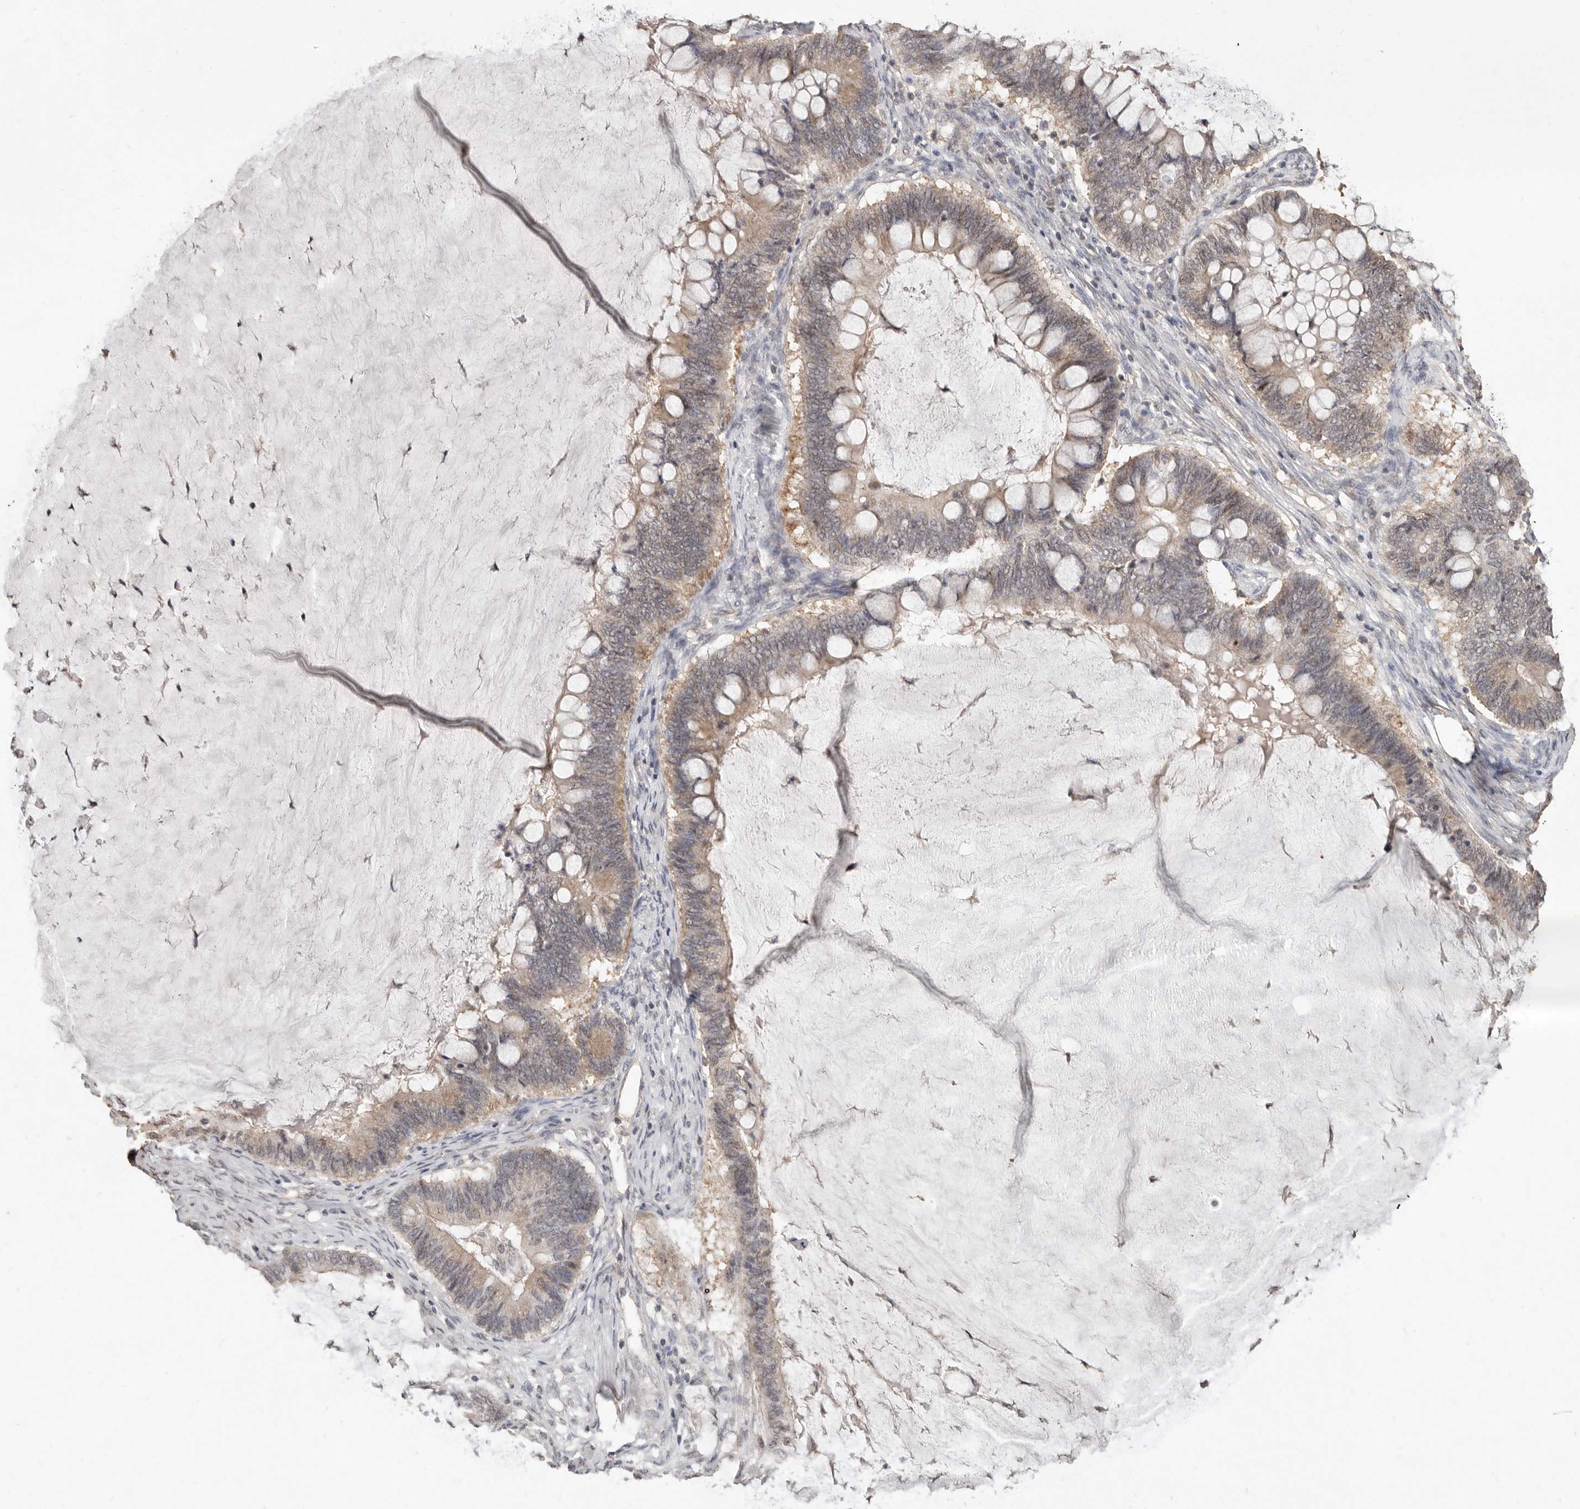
{"staining": {"intensity": "weak", "quantity": ">75%", "location": "cytoplasmic/membranous,nuclear"}, "tissue": "ovarian cancer", "cell_type": "Tumor cells", "image_type": "cancer", "snomed": [{"axis": "morphology", "description": "Cystadenocarcinoma, mucinous, NOS"}, {"axis": "topography", "description": "Ovary"}], "caption": "Approximately >75% of tumor cells in ovarian mucinous cystadenocarcinoma show weak cytoplasmic/membranous and nuclear protein expression as visualized by brown immunohistochemical staining.", "gene": "LINGO2", "patient": {"sex": "female", "age": 61}}